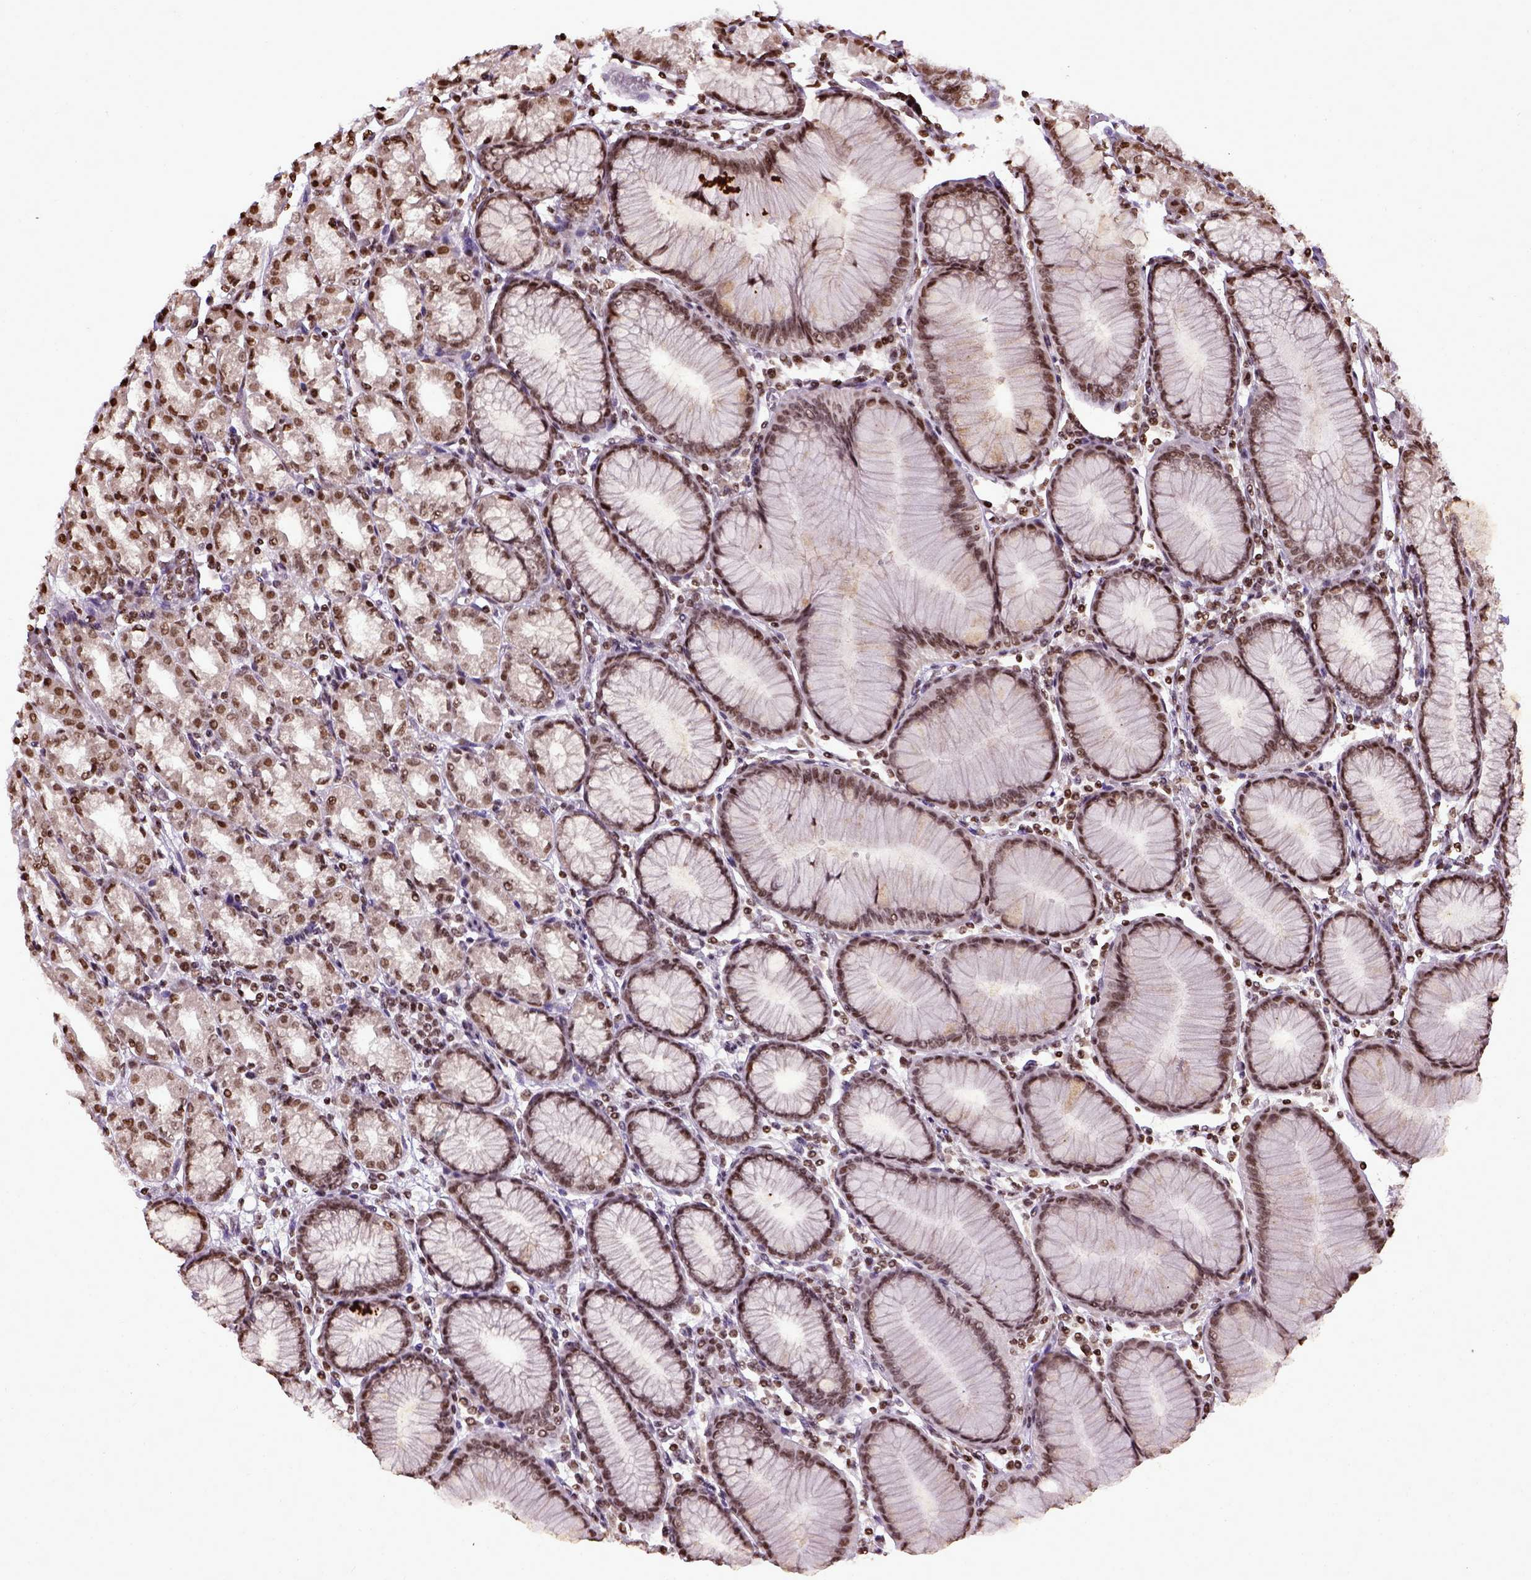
{"staining": {"intensity": "moderate", "quantity": ">75%", "location": "nuclear"}, "tissue": "stomach", "cell_type": "Glandular cells", "image_type": "normal", "snomed": [{"axis": "morphology", "description": "Normal tissue, NOS"}, {"axis": "topography", "description": "Skeletal muscle"}, {"axis": "topography", "description": "Stomach"}], "caption": "Protein expression analysis of unremarkable stomach shows moderate nuclear expression in about >75% of glandular cells.", "gene": "ZNF75D", "patient": {"sex": "female", "age": 57}}